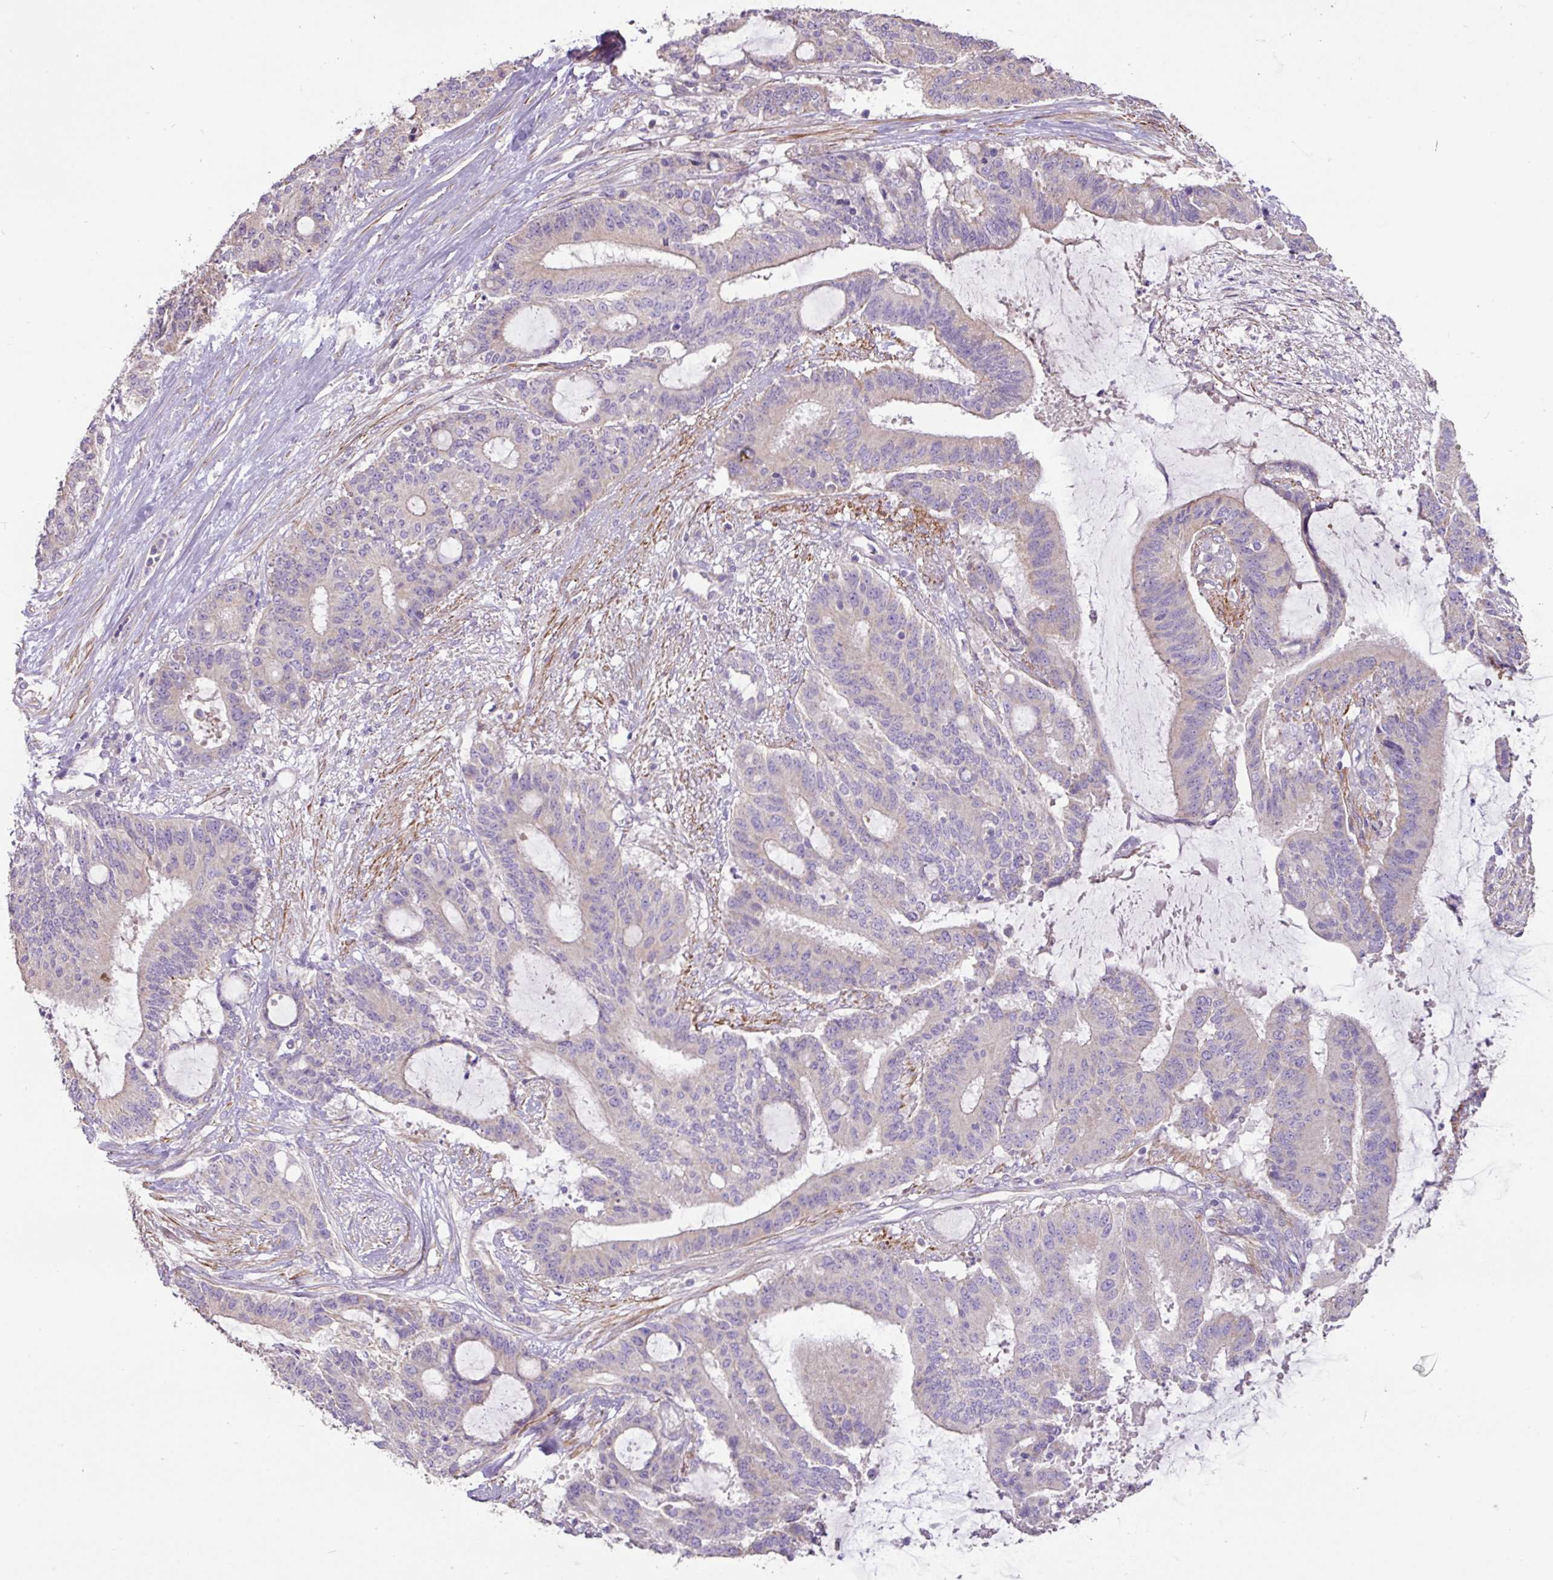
{"staining": {"intensity": "weak", "quantity": "<25%", "location": "cytoplasmic/membranous"}, "tissue": "liver cancer", "cell_type": "Tumor cells", "image_type": "cancer", "snomed": [{"axis": "morphology", "description": "Normal tissue, NOS"}, {"axis": "morphology", "description": "Cholangiocarcinoma"}, {"axis": "topography", "description": "Liver"}, {"axis": "topography", "description": "Peripheral nerve tissue"}], "caption": "High magnification brightfield microscopy of cholangiocarcinoma (liver) stained with DAB (3,3'-diaminobenzidine) (brown) and counterstained with hematoxylin (blue): tumor cells show no significant expression. (DAB immunohistochemistry visualized using brightfield microscopy, high magnification).", "gene": "MRRF", "patient": {"sex": "female", "age": 73}}